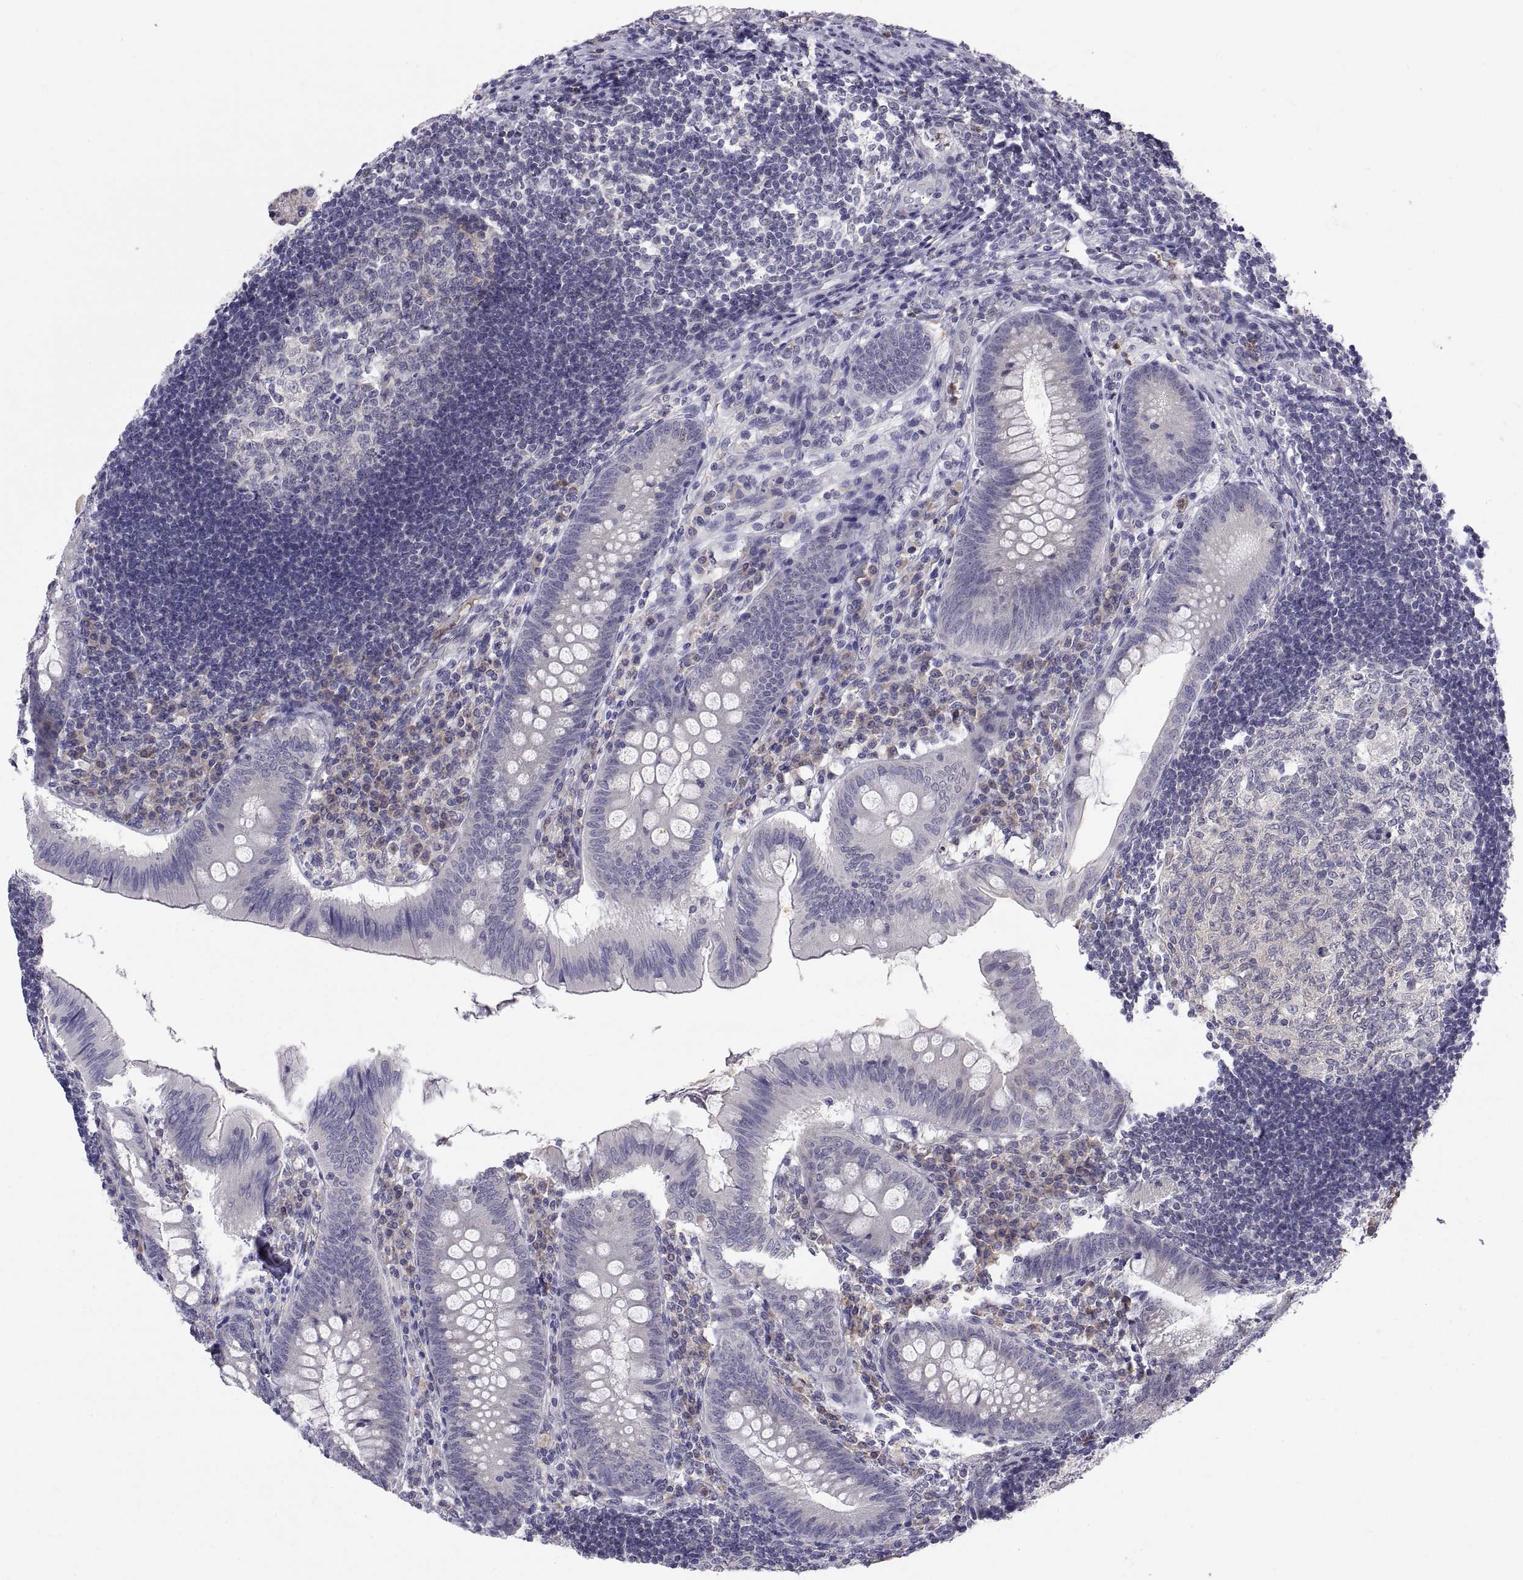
{"staining": {"intensity": "negative", "quantity": "none", "location": "none"}, "tissue": "appendix", "cell_type": "Glandular cells", "image_type": "normal", "snomed": [{"axis": "morphology", "description": "Normal tissue, NOS"}, {"axis": "morphology", "description": "Inflammation, NOS"}, {"axis": "topography", "description": "Appendix"}], "caption": "High power microscopy histopathology image of an IHC micrograph of unremarkable appendix, revealing no significant expression in glandular cells.", "gene": "PKP1", "patient": {"sex": "male", "age": 16}}